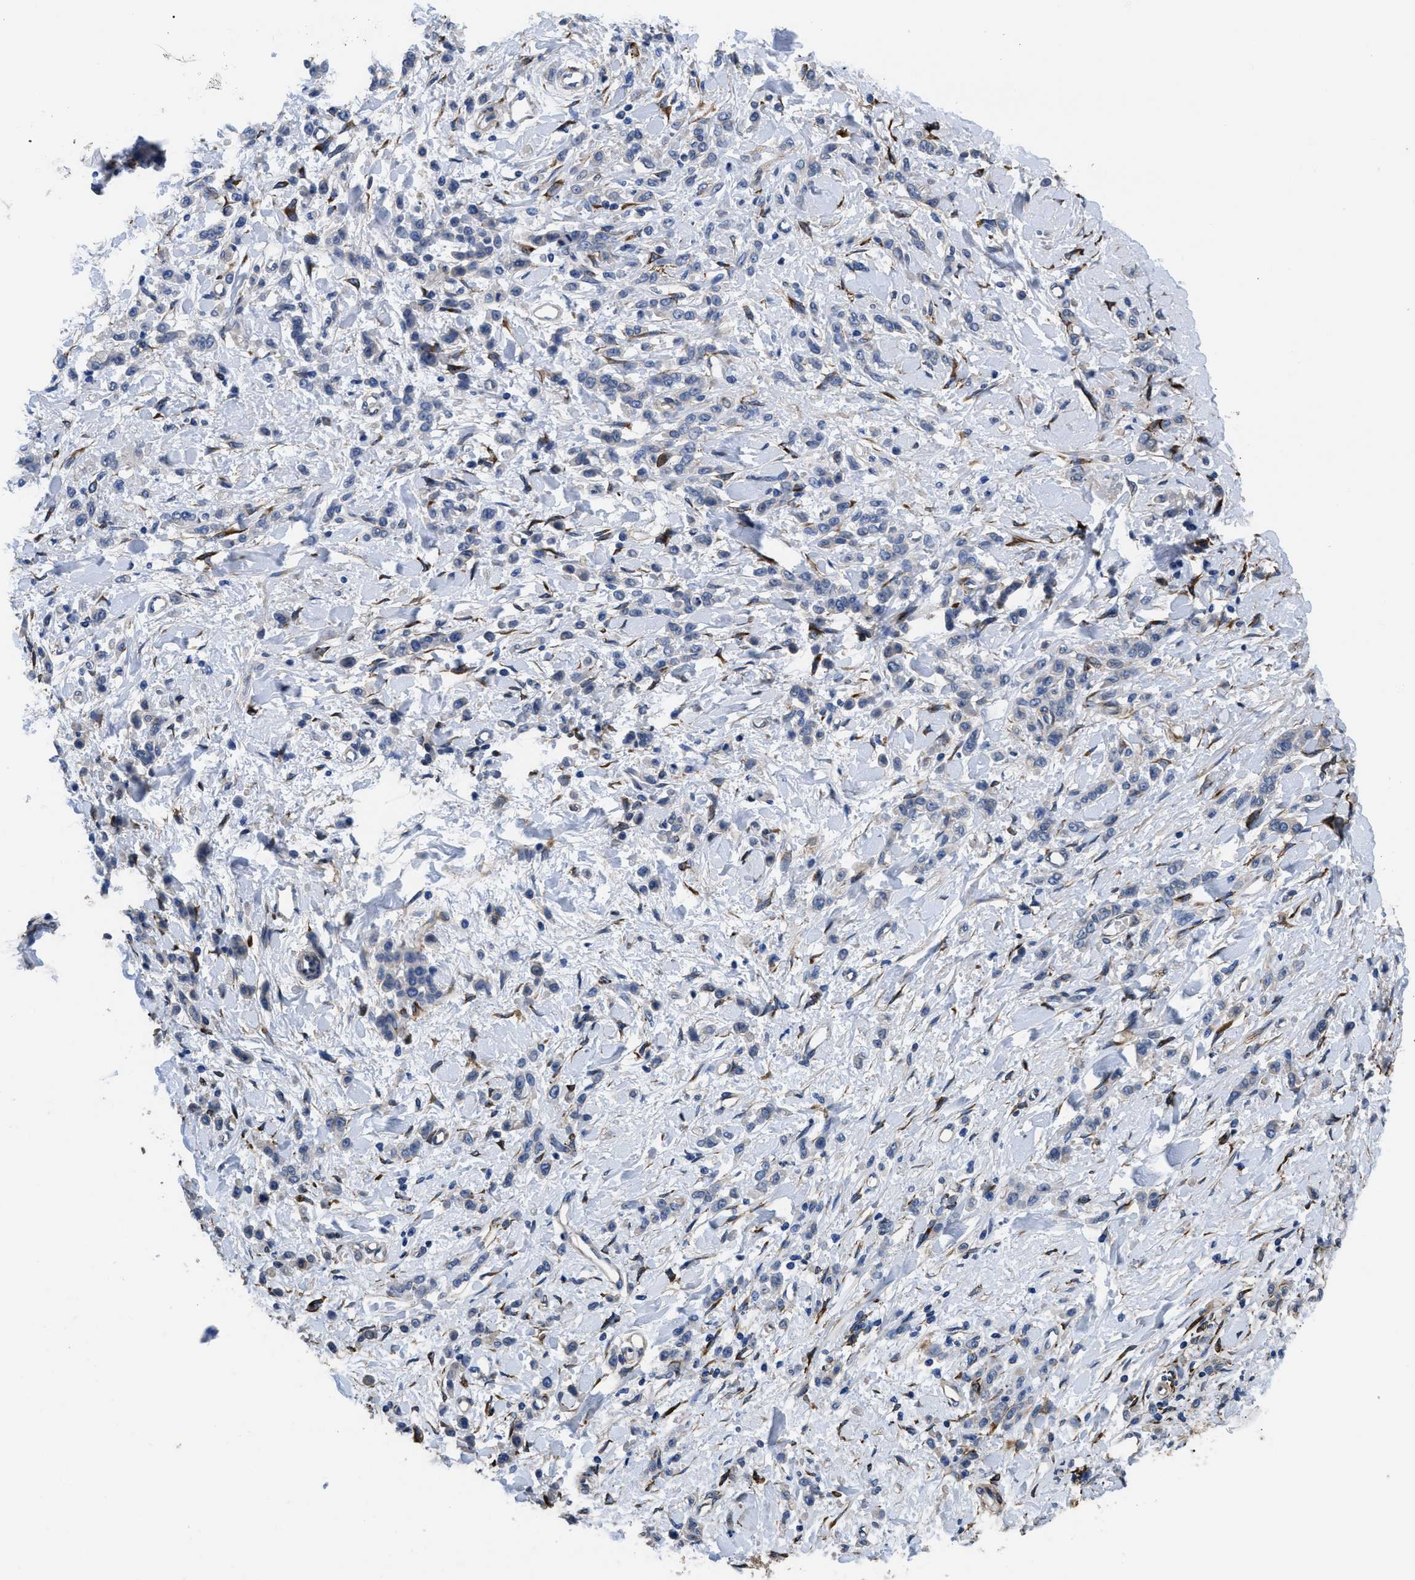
{"staining": {"intensity": "negative", "quantity": "none", "location": "none"}, "tissue": "stomach cancer", "cell_type": "Tumor cells", "image_type": "cancer", "snomed": [{"axis": "morphology", "description": "Normal tissue, NOS"}, {"axis": "morphology", "description": "Adenocarcinoma, NOS"}, {"axis": "topography", "description": "Stomach"}], "caption": "There is no significant expression in tumor cells of stomach cancer (adenocarcinoma). (DAB immunohistochemistry with hematoxylin counter stain).", "gene": "SQLE", "patient": {"sex": "male", "age": 82}}